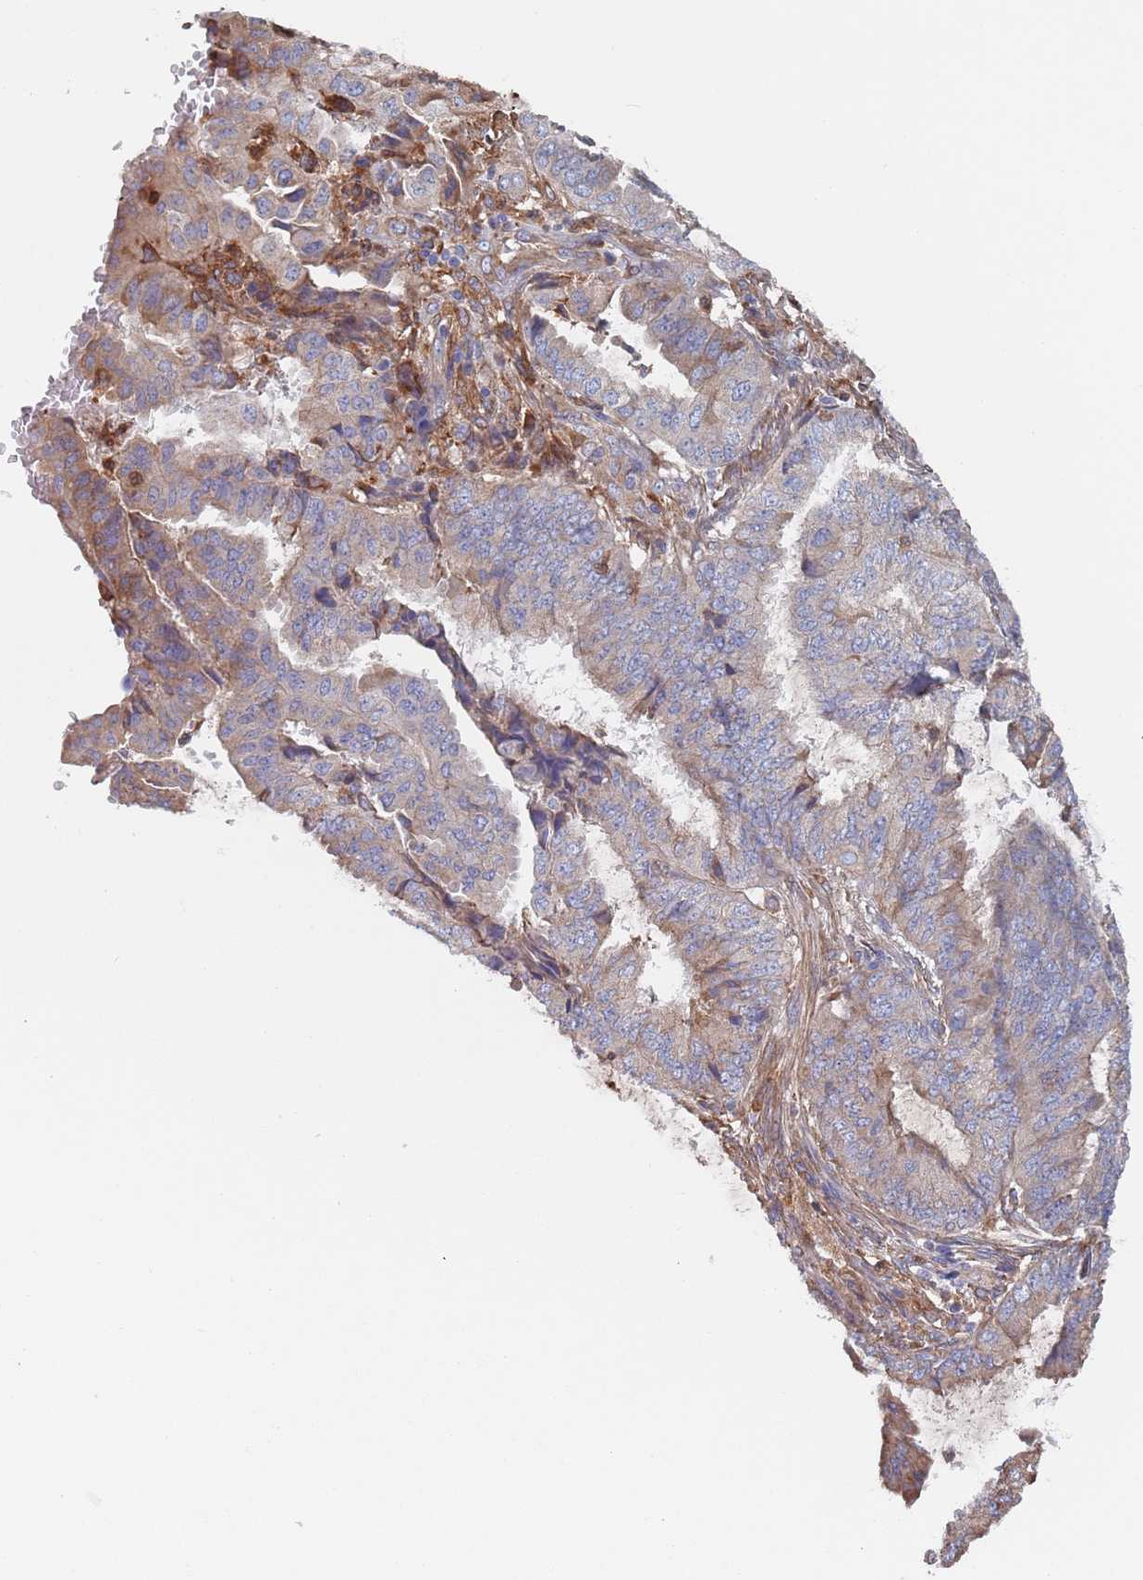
{"staining": {"intensity": "weak", "quantity": "25%-75%", "location": "cytoplasmic/membranous"}, "tissue": "endometrial cancer", "cell_type": "Tumor cells", "image_type": "cancer", "snomed": [{"axis": "morphology", "description": "Adenocarcinoma, NOS"}, {"axis": "topography", "description": "Endometrium"}], "caption": "A histopathology image of human endometrial cancer stained for a protein exhibits weak cytoplasmic/membranous brown staining in tumor cells. The staining is performed using DAB (3,3'-diaminobenzidine) brown chromogen to label protein expression. The nuclei are counter-stained blue using hematoxylin.", "gene": "DCUN1D3", "patient": {"sex": "female", "age": 51}}